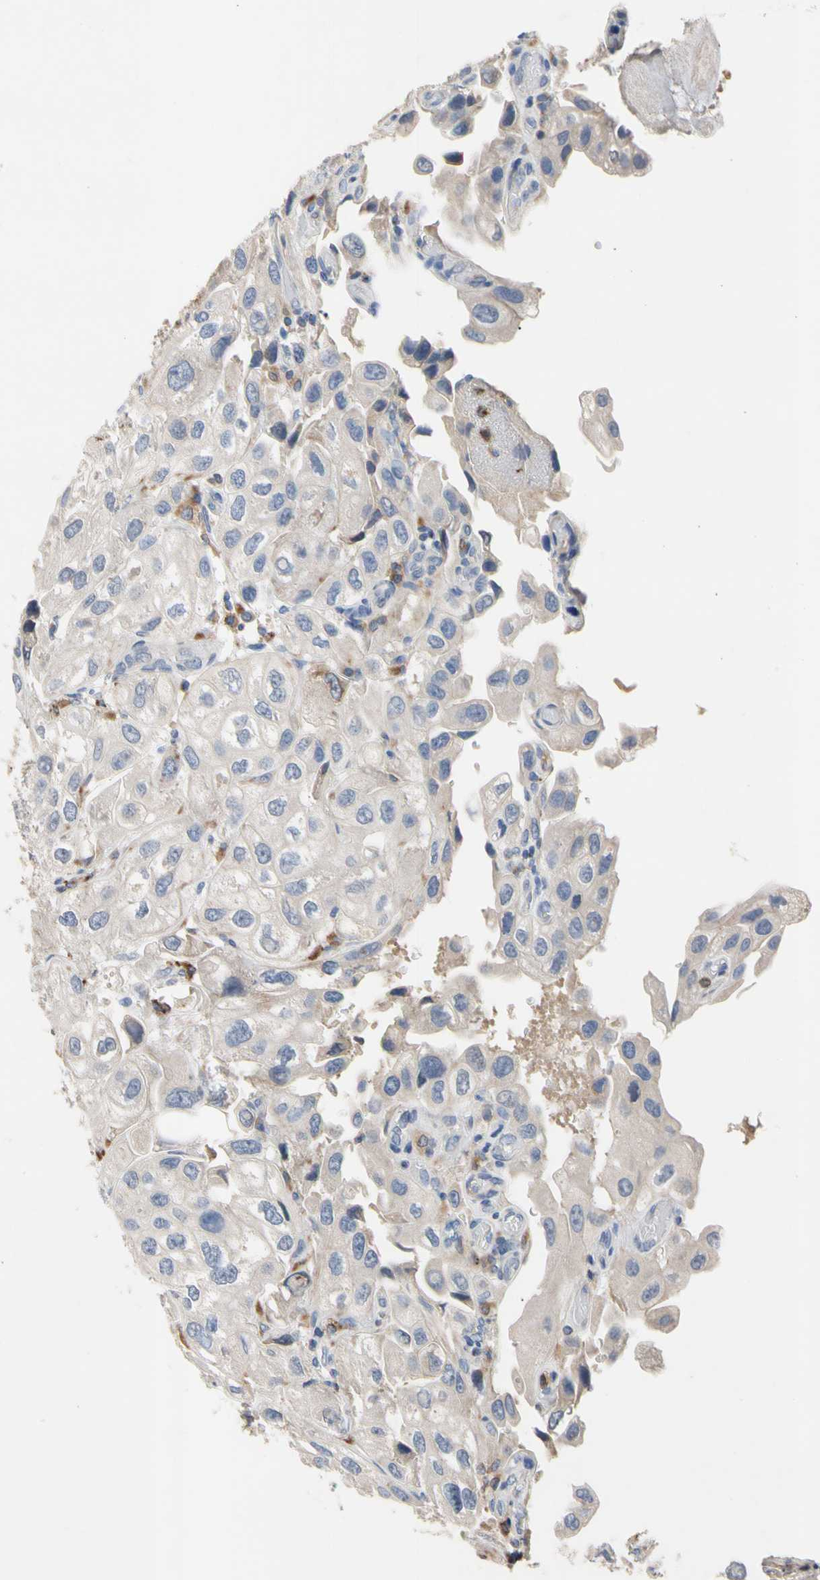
{"staining": {"intensity": "weak", "quantity": "<25%", "location": "cytoplasmic/membranous"}, "tissue": "urothelial cancer", "cell_type": "Tumor cells", "image_type": "cancer", "snomed": [{"axis": "morphology", "description": "Urothelial carcinoma, High grade"}, {"axis": "topography", "description": "Urinary bladder"}], "caption": "The image demonstrates no staining of tumor cells in urothelial cancer. (Brightfield microscopy of DAB IHC at high magnification).", "gene": "ADA2", "patient": {"sex": "female", "age": 64}}